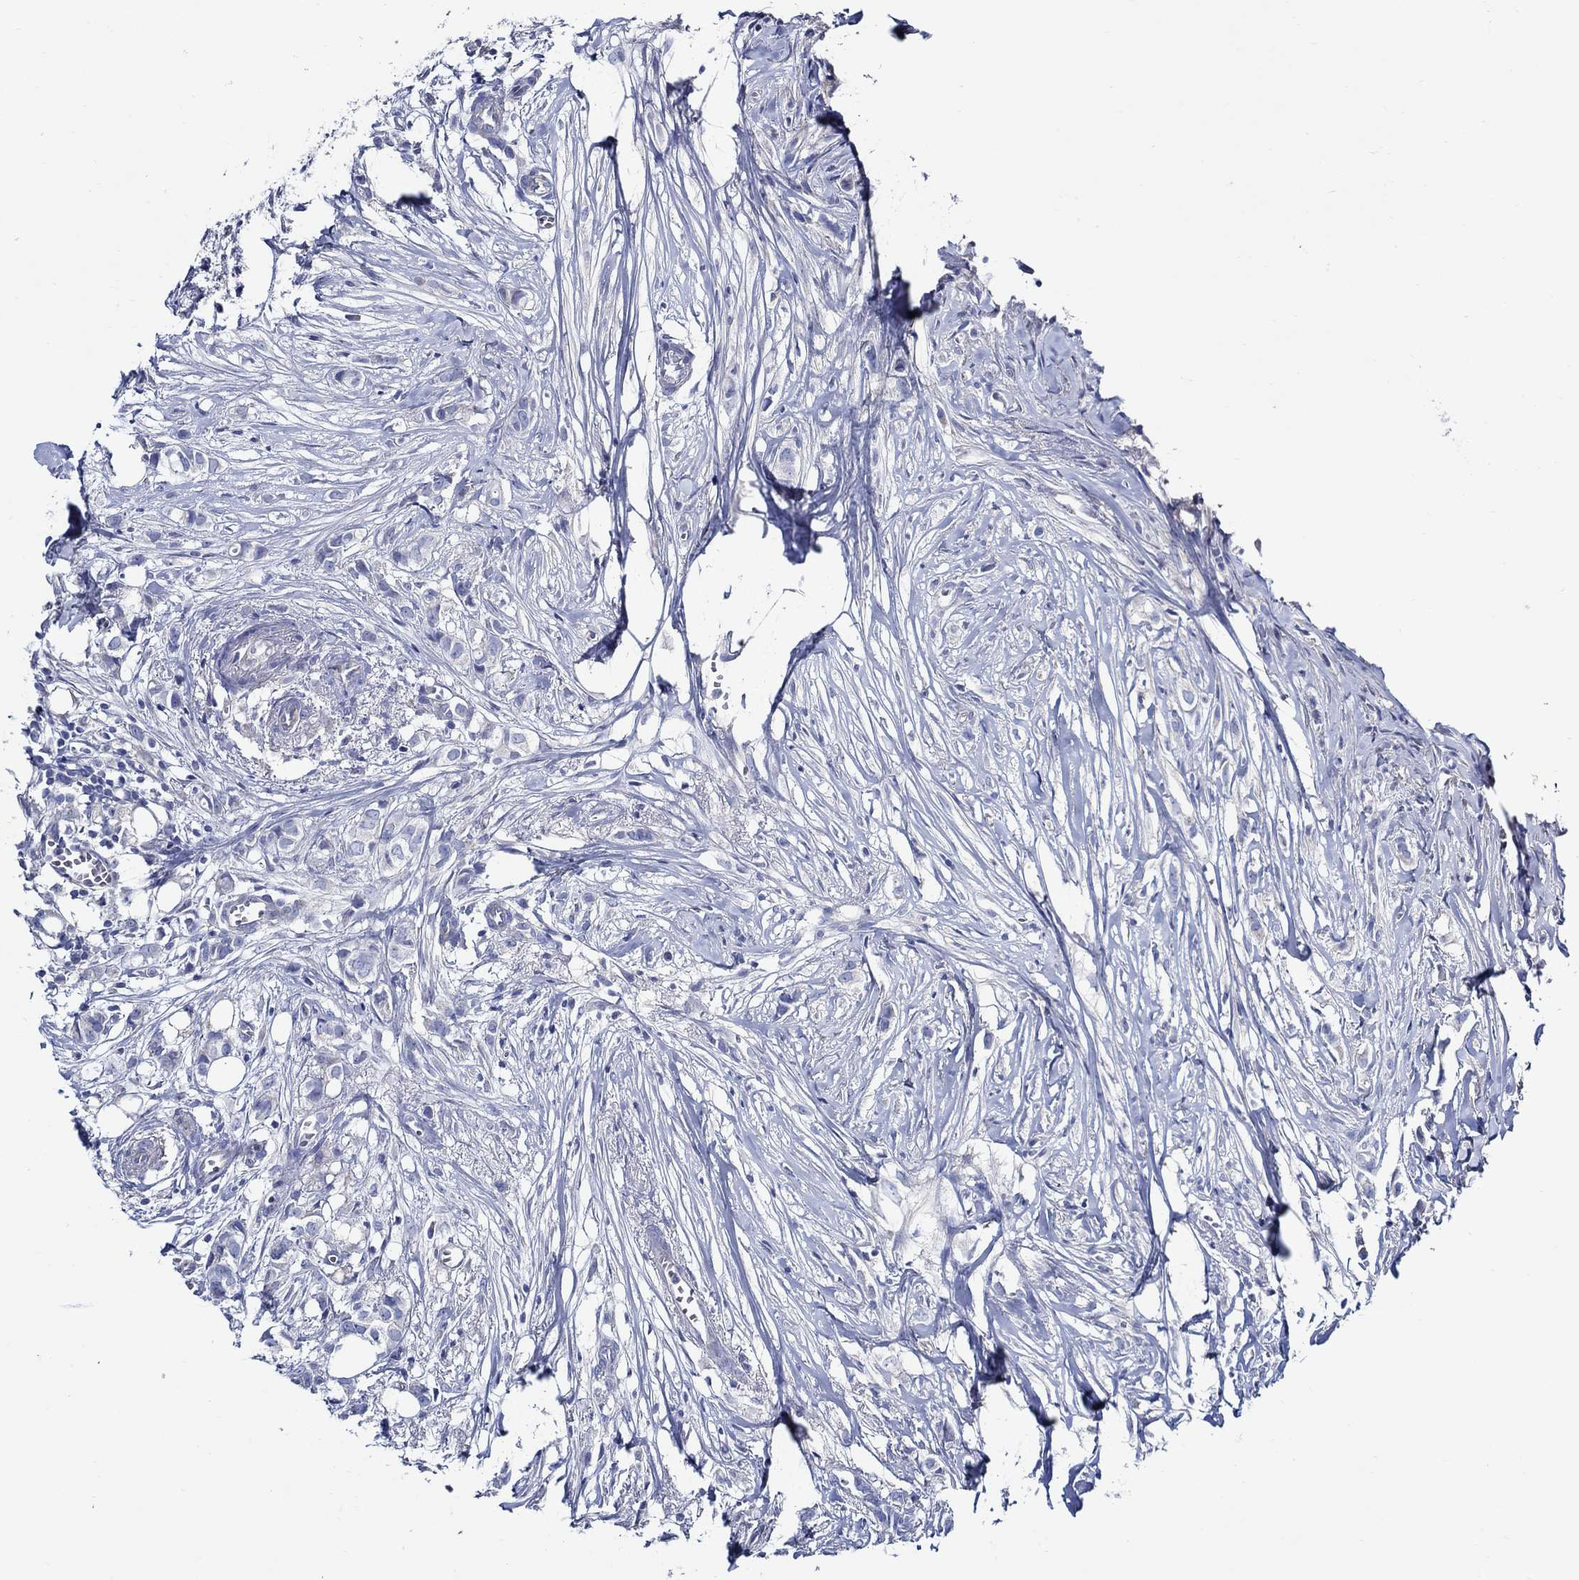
{"staining": {"intensity": "negative", "quantity": "none", "location": "none"}, "tissue": "breast cancer", "cell_type": "Tumor cells", "image_type": "cancer", "snomed": [{"axis": "morphology", "description": "Duct carcinoma"}, {"axis": "topography", "description": "Breast"}], "caption": "Tumor cells show no significant positivity in breast cancer. (IHC, brightfield microscopy, high magnification).", "gene": "SKOR1", "patient": {"sex": "female", "age": 85}}